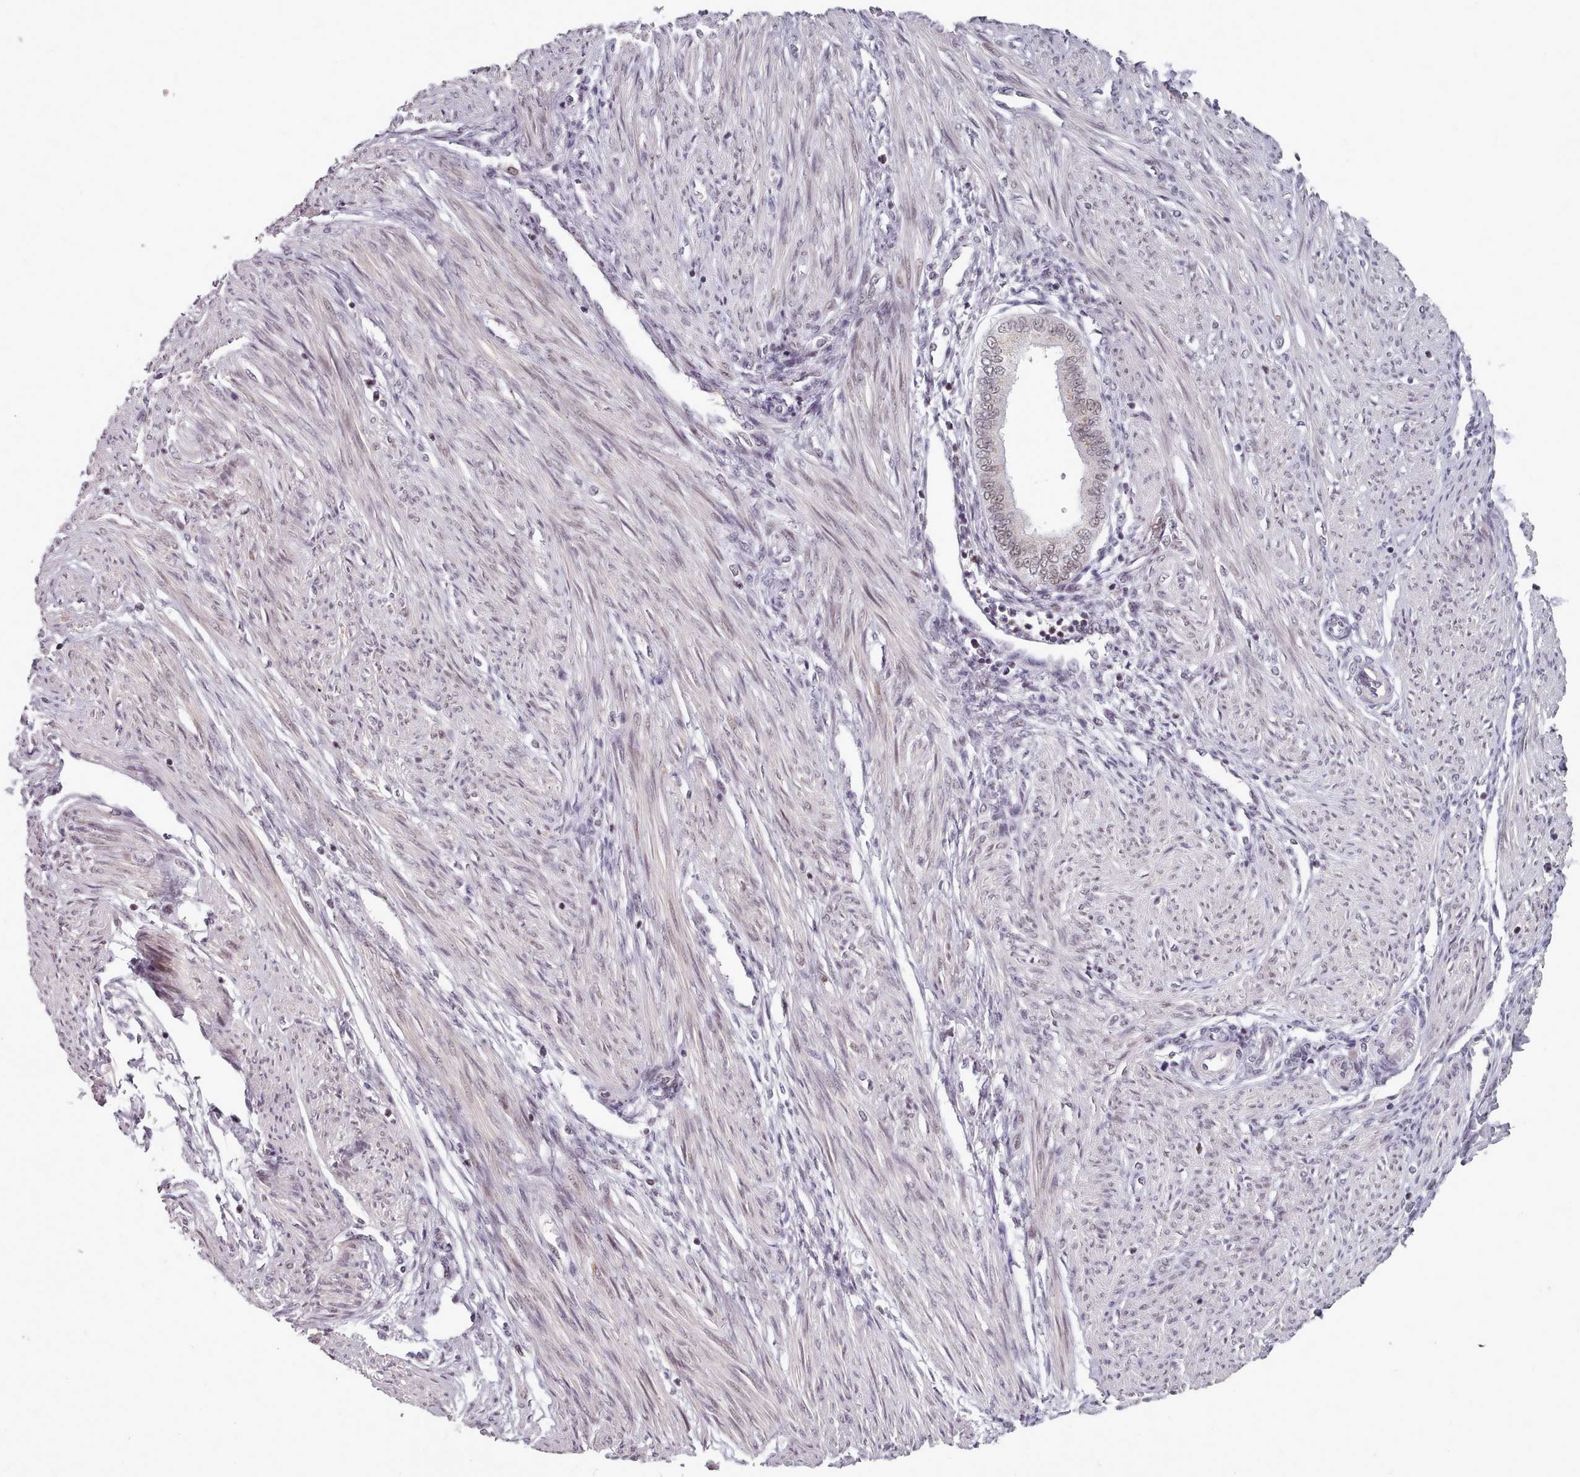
{"staining": {"intensity": "negative", "quantity": "none", "location": "none"}, "tissue": "endometrium", "cell_type": "Cells in endometrial stroma", "image_type": "normal", "snomed": [{"axis": "morphology", "description": "Normal tissue, NOS"}, {"axis": "topography", "description": "Endometrium"}], "caption": "Immunohistochemistry (IHC) image of unremarkable human endometrium stained for a protein (brown), which exhibits no staining in cells in endometrial stroma.", "gene": "SRSF9", "patient": {"sex": "female", "age": 53}}